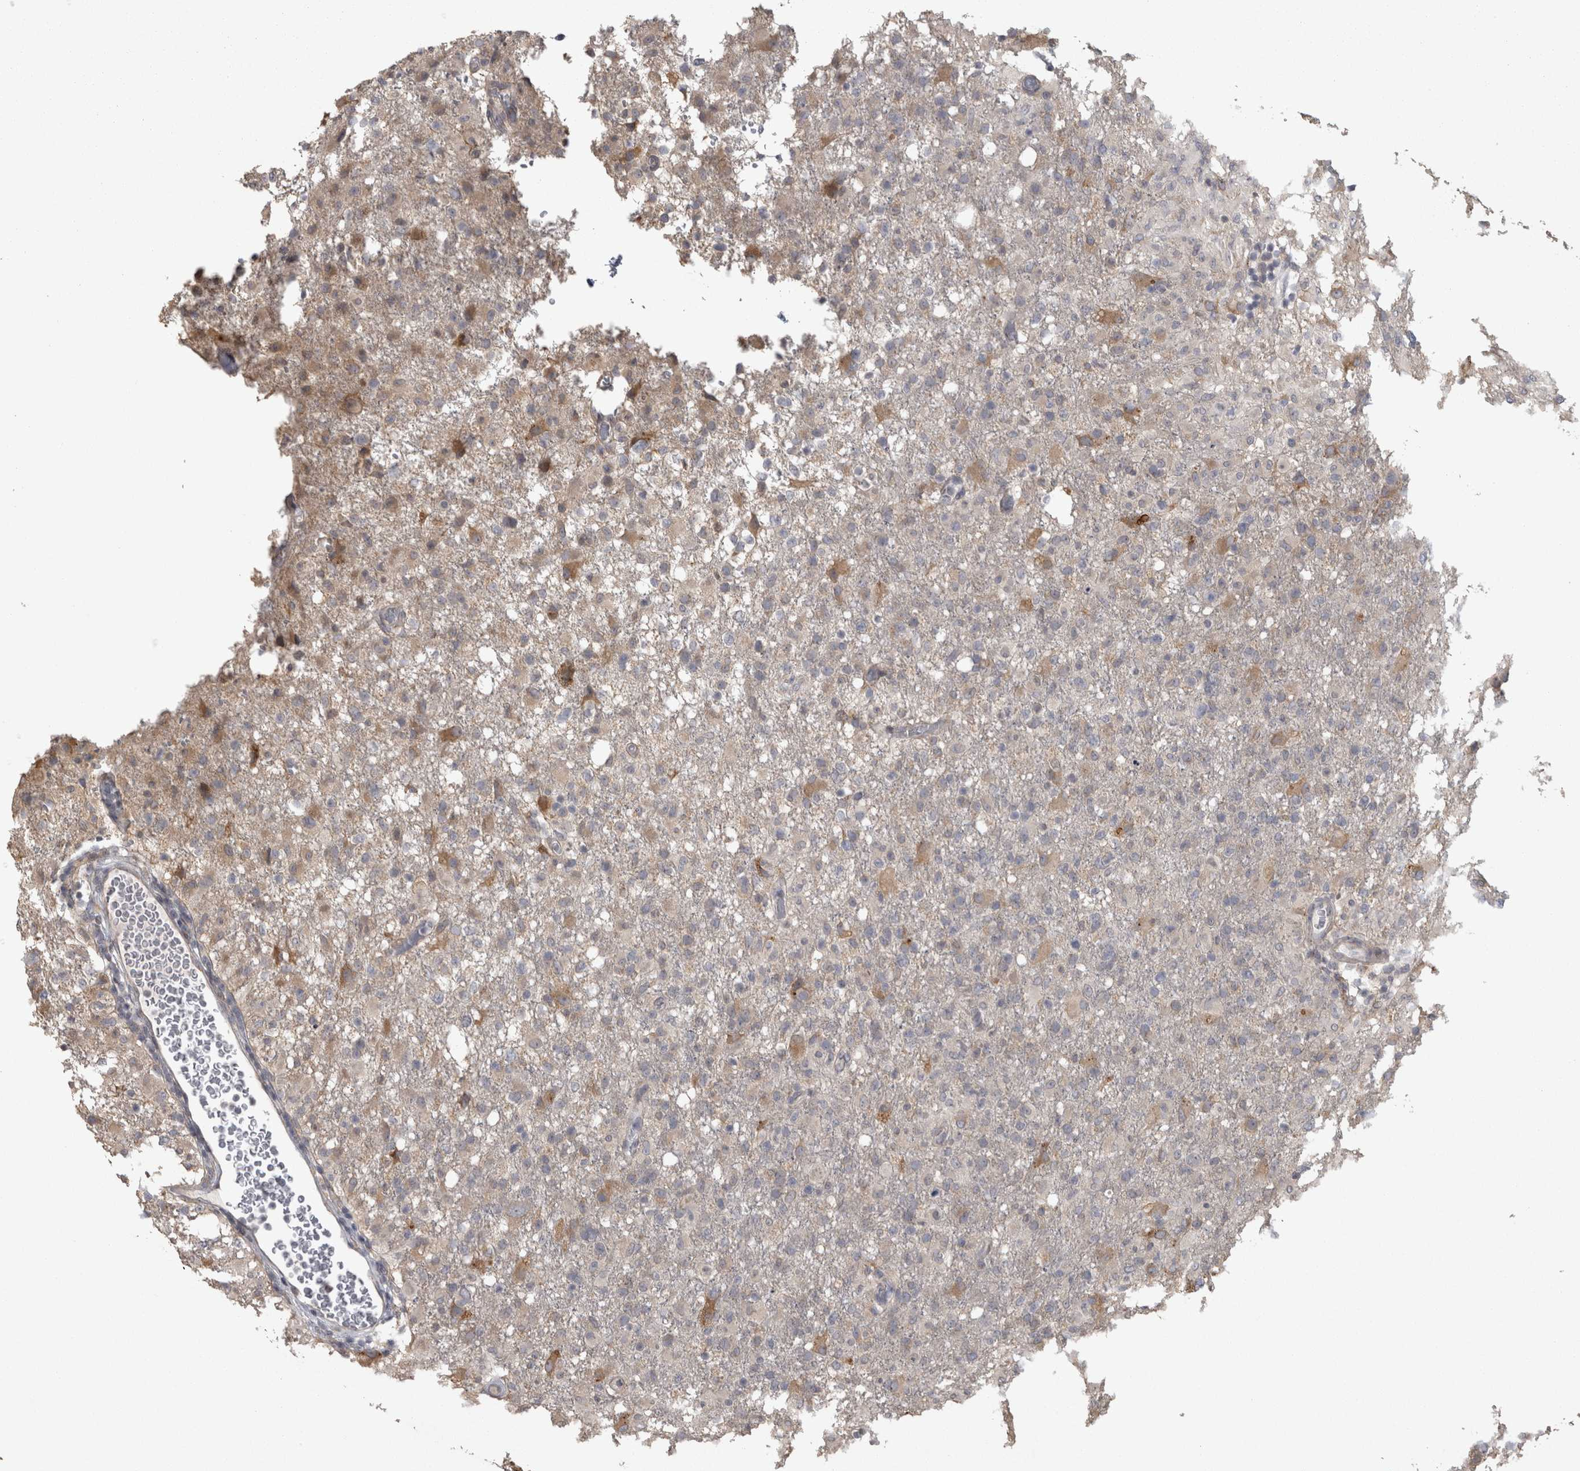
{"staining": {"intensity": "weak", "quantity": "<25%", "location": "cytoplasmic/membranous"}, "tissue": "glioma", "cell_type": "Tumor cells", "image_type": "cancer", "snomed": [{"axis": "morphology", "description": "Glioma, malignant, High grade"}, {"axis": "topography", "description": "Brain"}], "caption": "Immunohistochemistry (IHC) photomicrograph of neoplastic tissue: human glioma stained with DAB (3,3'-diaminobenzidine) exhibits no significant protein expression in tumor cells.", "gene": "RAB29", "patient": {"sex": "female", "age": 57}}